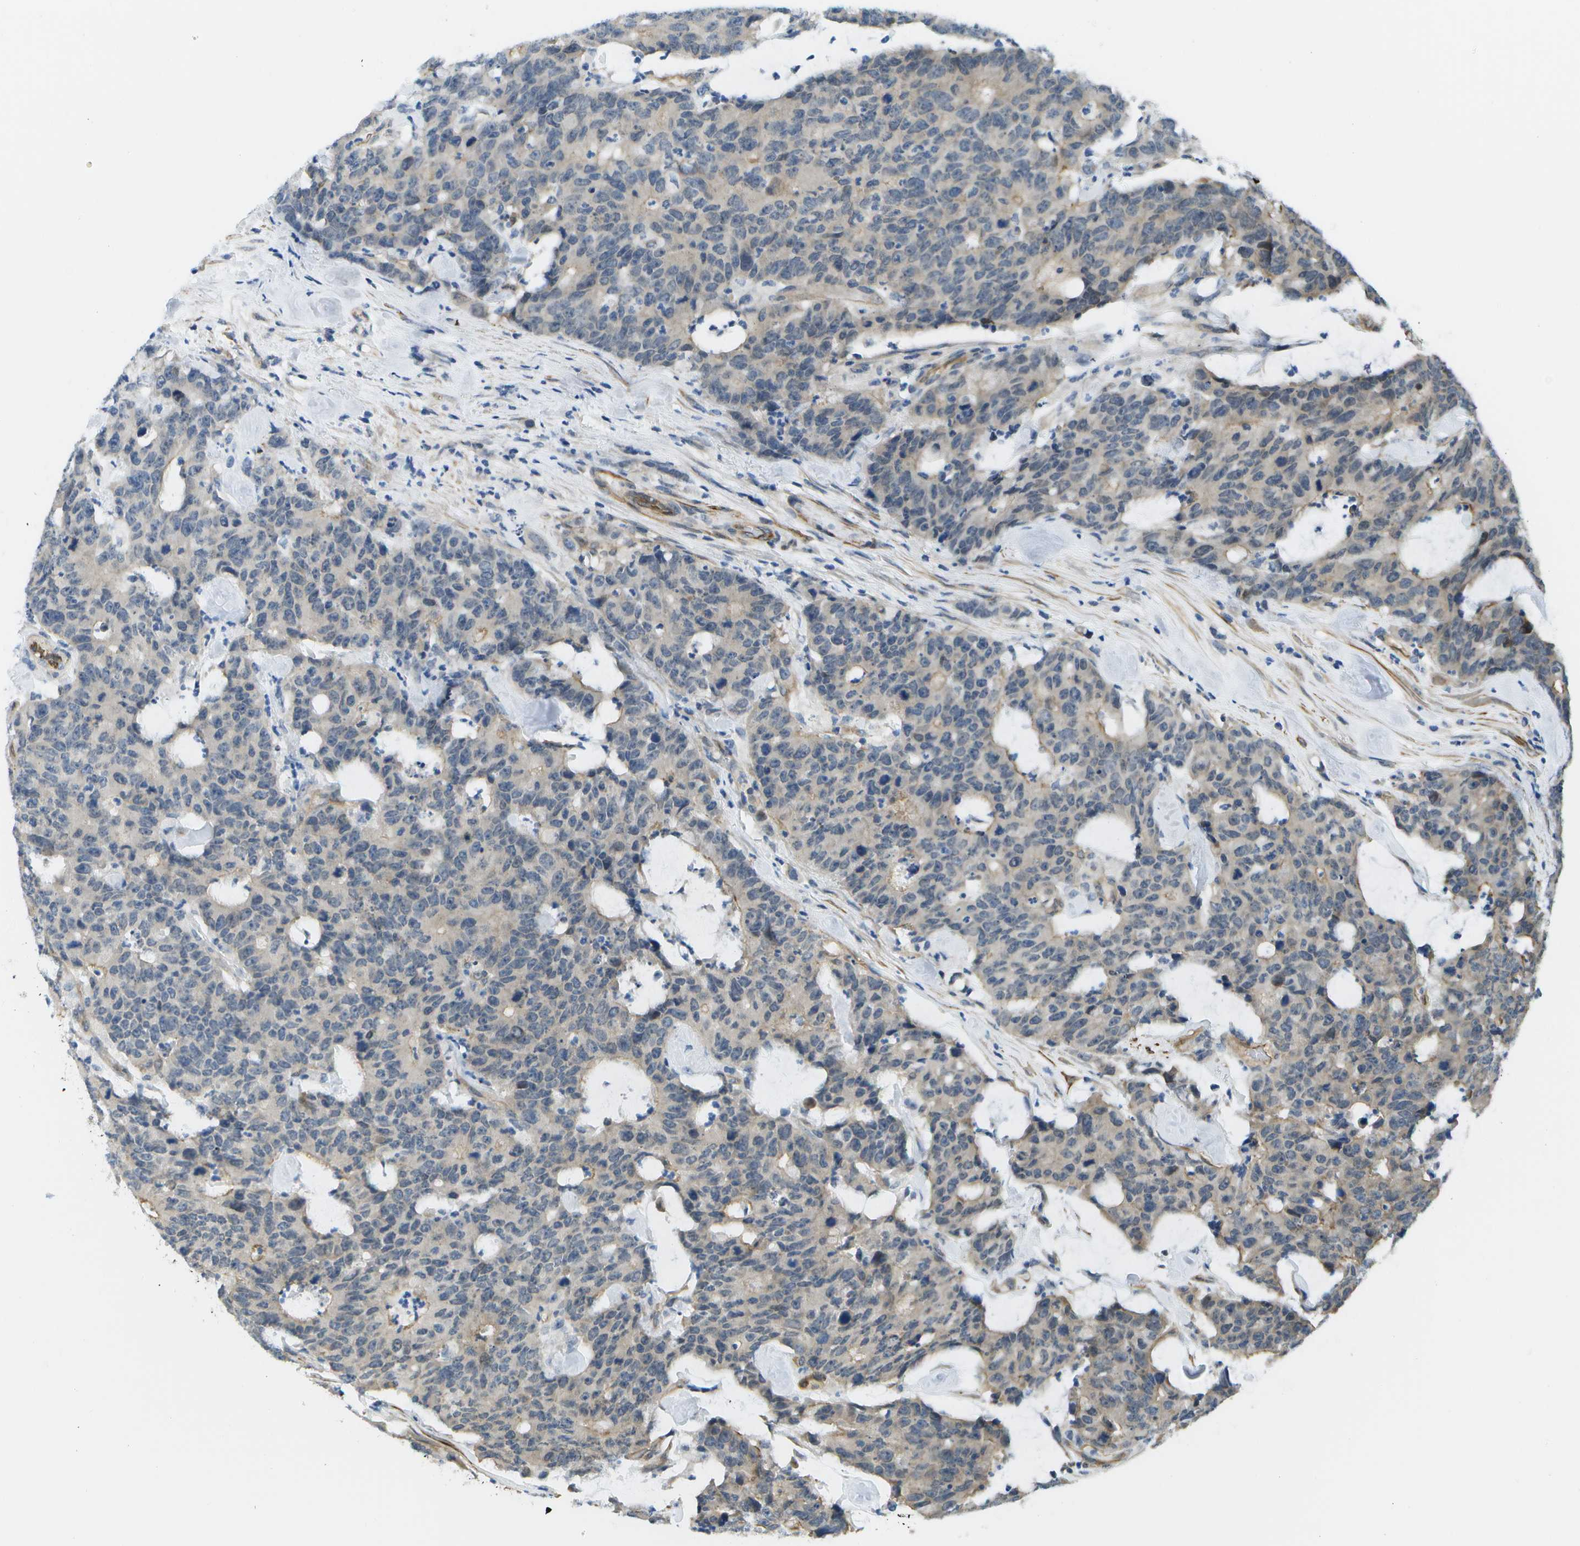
{"staining": {"intensity": "negative", "quantity": "none", "location": "none"}, "tissue": "colorectal cancer", "cell_type": "Tumor cells", "image_type": "cancer", "snomed": [{"axis": "morphology", "description": "Adenocarcinoma, NOS"}, {"axis": "topography", "description": "Colon"}], "caption": "A micrograph of human colorectal cancer is negative for staining in tumor cells.", "gene": "KIAA0040", "patient": {"sex": "female", "age": 86}}